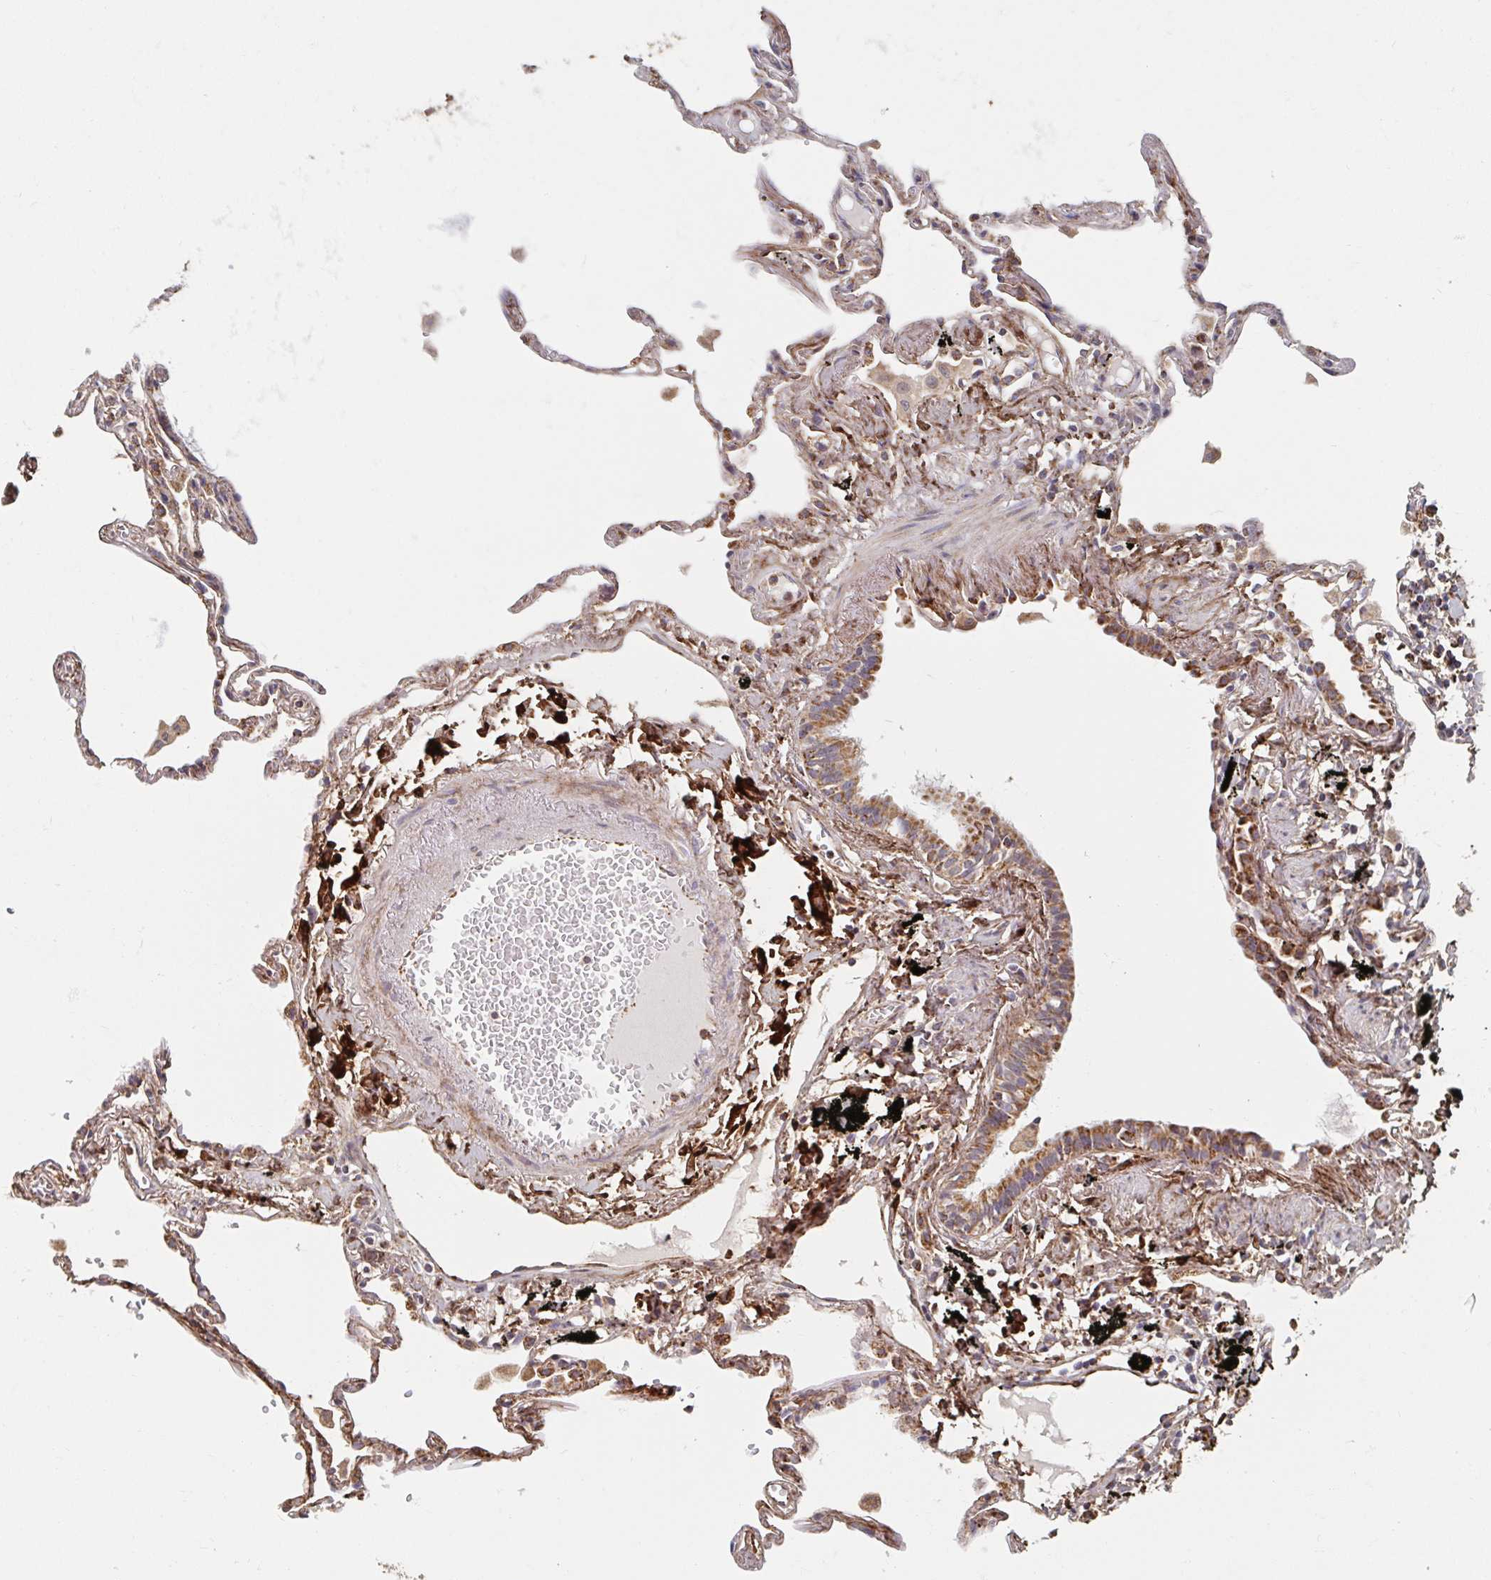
{"staining": {"intensity": "moderate", "quantity": ">75%", "location": "cytoplasmic/membranous"}, "tissue": "lung", "cell_type": "Alveolar cells", "image_type": "normal", "snomed": [{"axis": "morphology", "description": "Normal tissue, NOS"}, {"axis": "topography", "description": "Lung"}], "caption": "IHC image of benign human lung stained for a protein (brown), which demonstrates medium levels of moderate cytoplasmic/membranous positivity in approximately >75% of alveolar cells.", "gene": "MAVS", "patient": {"sex": "female", "age": 67}}